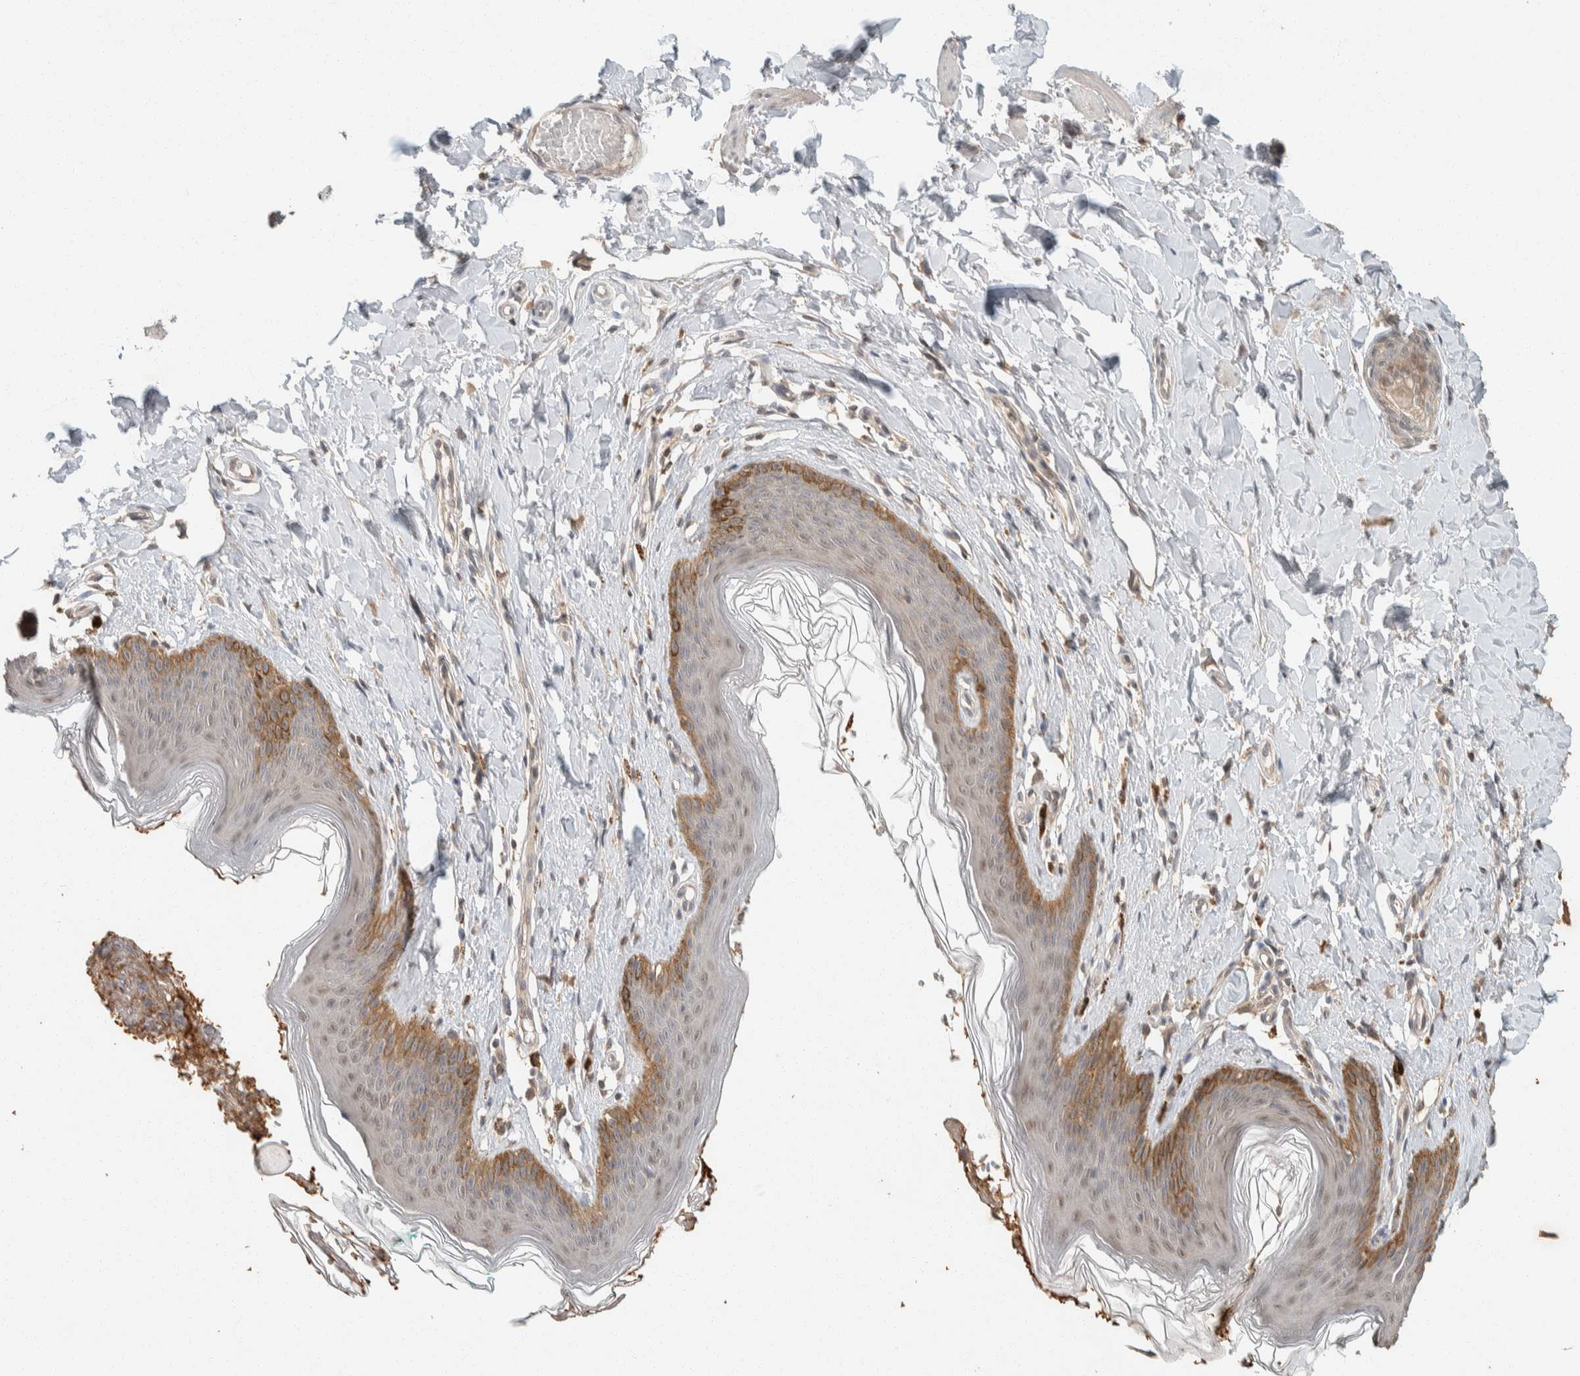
{"staining": {"intensity": "moderate", "quantity": "25%-75%", "location": "cytoplasmic/membranous,nuclear"}, "tissue": "skin", "cell_type": "Epidermal cells", "image_type": "normal", "snomed": [{"axis": "morphology", "description": "Normal tissue, NOS"}, {"axis": "topography", "description": "Vulva"}], "caption": "The immunohistochemical stain labels moderate cytoplasmic/membranous,nuclear positivity in epidermal cells of normal skin. (Stains: DAB in brown, nuclei in blue, Microscopy: brightfield microscopy at high magnification).", "gene": "ZNF567", "patient": {"sex": "female", "age": 66}}